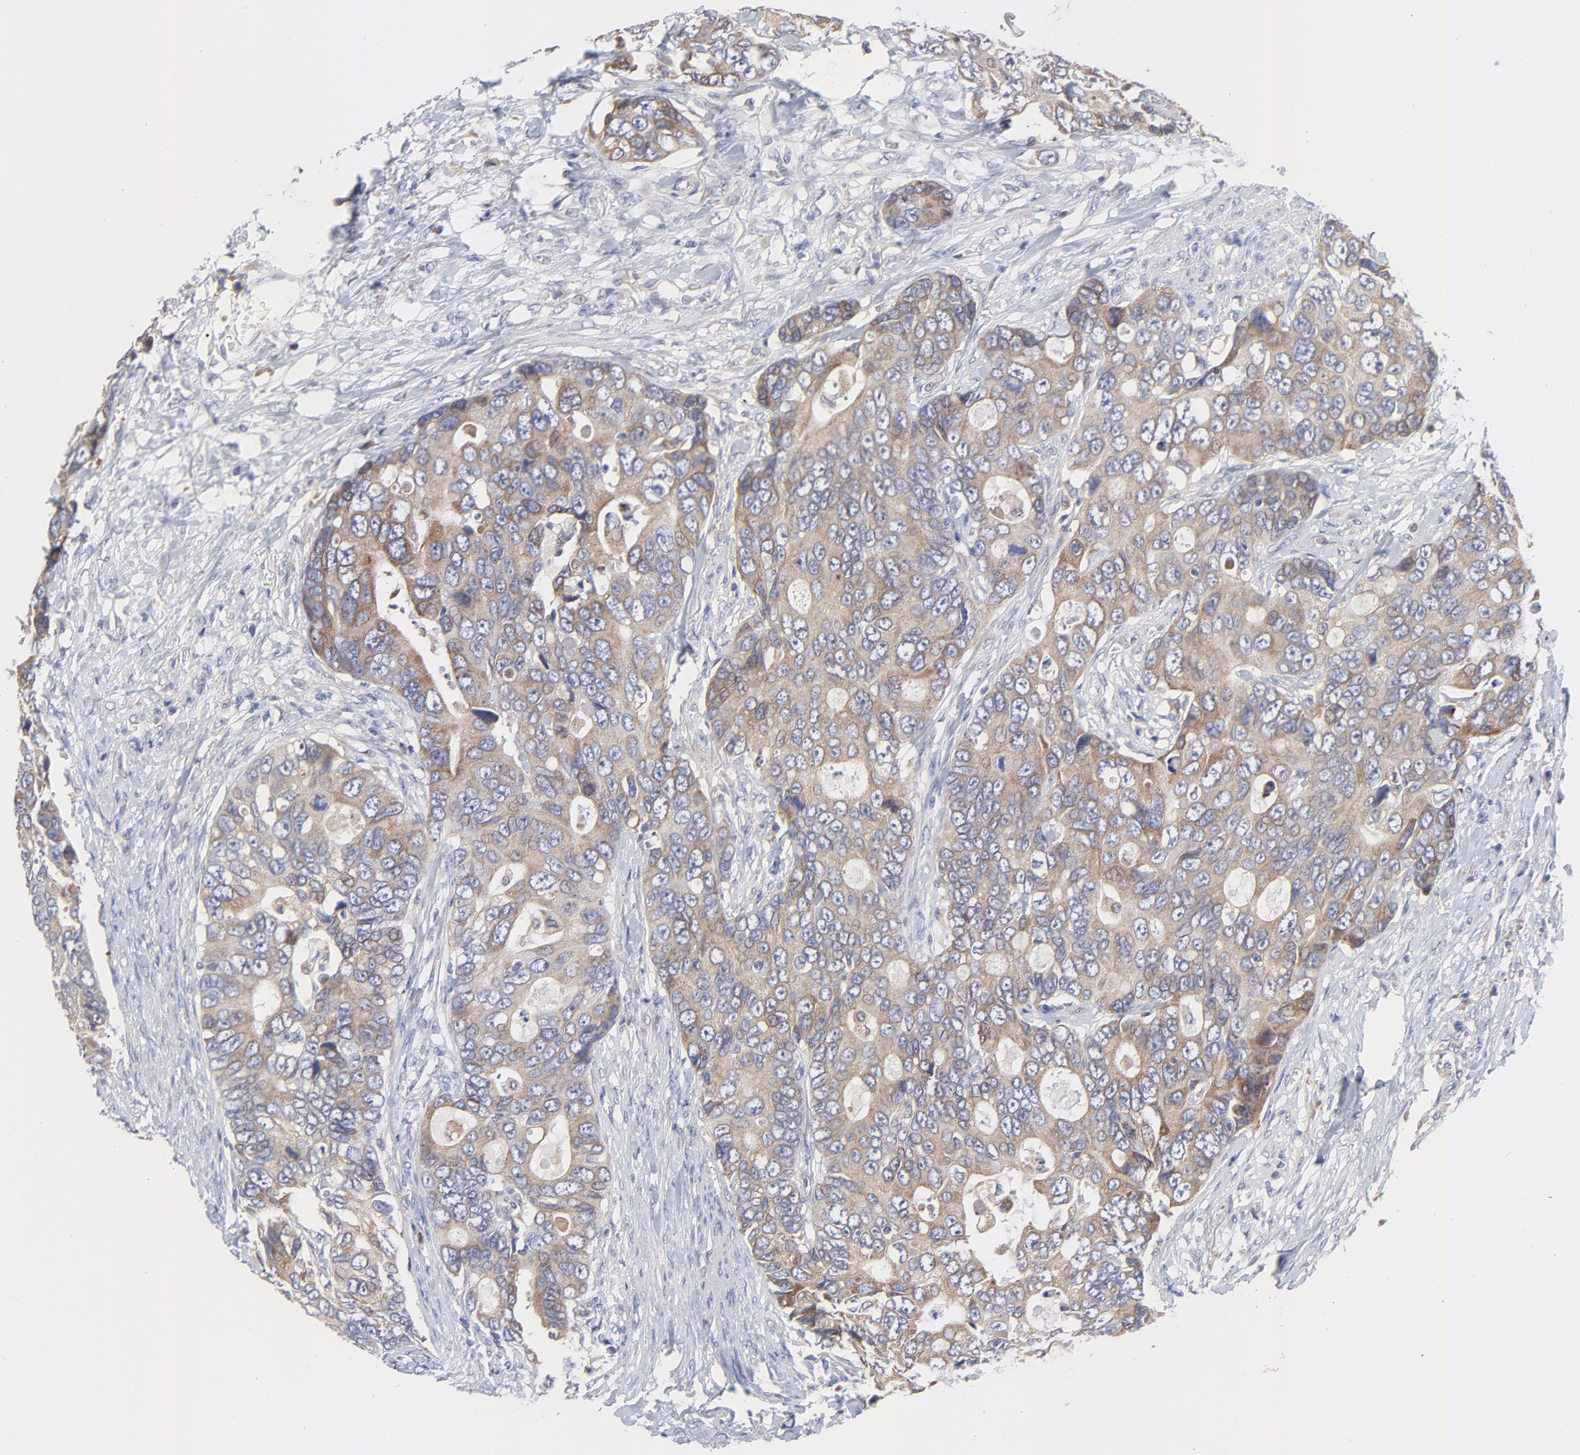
{"staining": {"intensity": "moderate", "quantity": ">75%", "location": "cytoplasmic/membranous"}, "tissue": "colorectal cancer", "cell_type": "Tumor cells", "image_type": "cancer", "snomed": [{"axis": "morphology", "description": "Adenocarcinoma, NOS"}, {"axis": "topography", "description": "Rectum"}], "caption": "Immunohistochemical staining of human adenocarcinoma (colorectal) demonstrates moderate cytoplasmic/membranous protein positivity in about >75% of tumor cells.", "gene": "MOSPD2", "patient": {"sex": "female", "age": 67}}